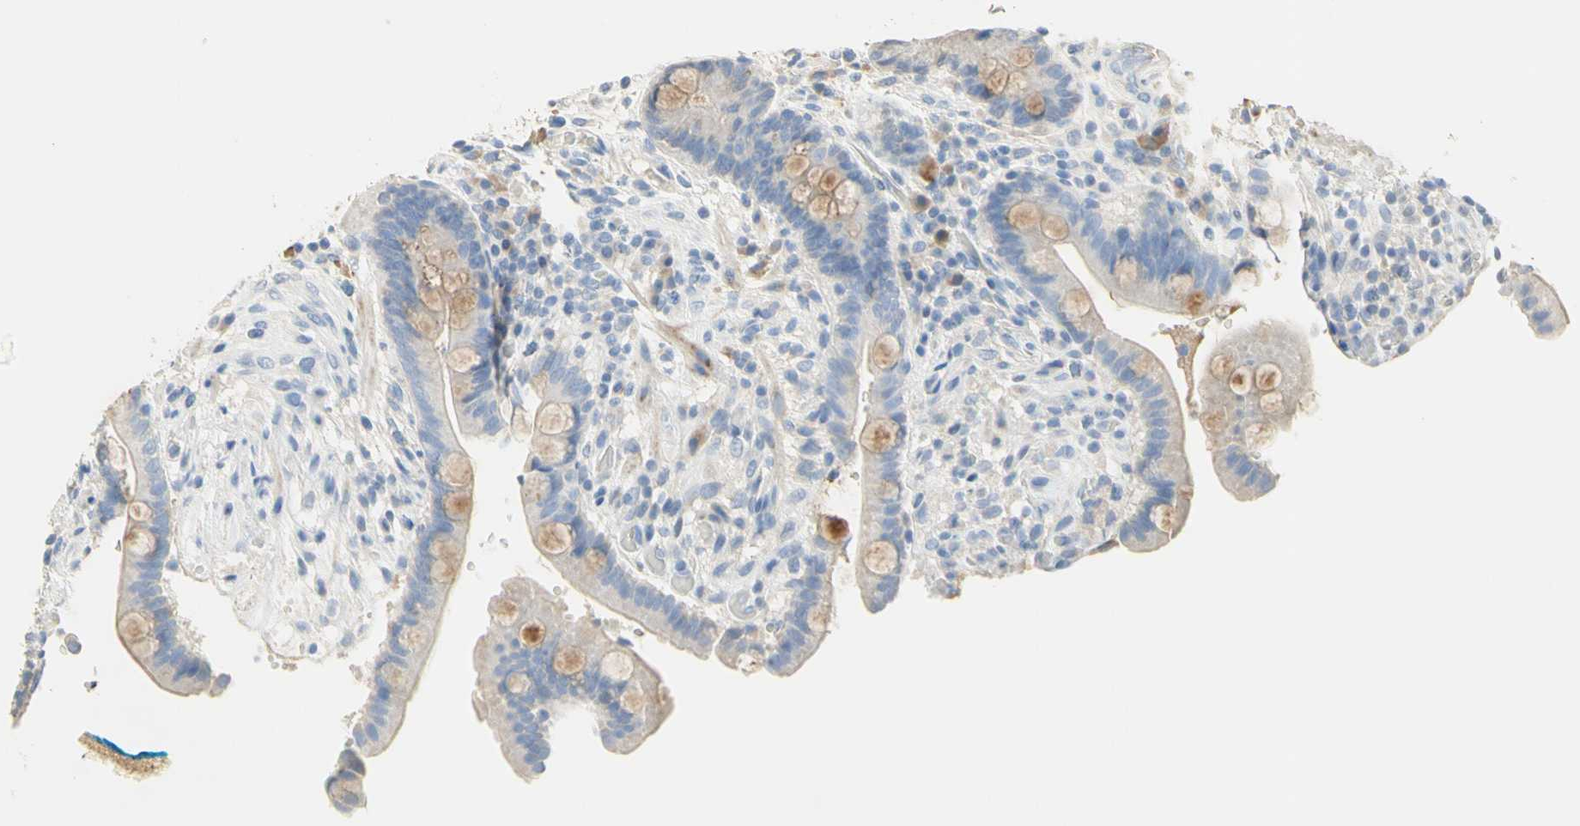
{"staining": {"intensity": "negative", "quantity": "none", "location": "none"}, "tissue": "colon", "cell_type": "Endothelial cells", "image_type": "normal", "snomed": [{"axis": "morphology", "description": "Normal tissue, NOS"}, {"axis": "topography", "description": "Colon"}], "caption": "Human colon stained for a protein using immunohistochemistry shows no positivity in endothelial cells.", "gene": "NECTIN4", "patient": {"sex": "male", "age": 73}}